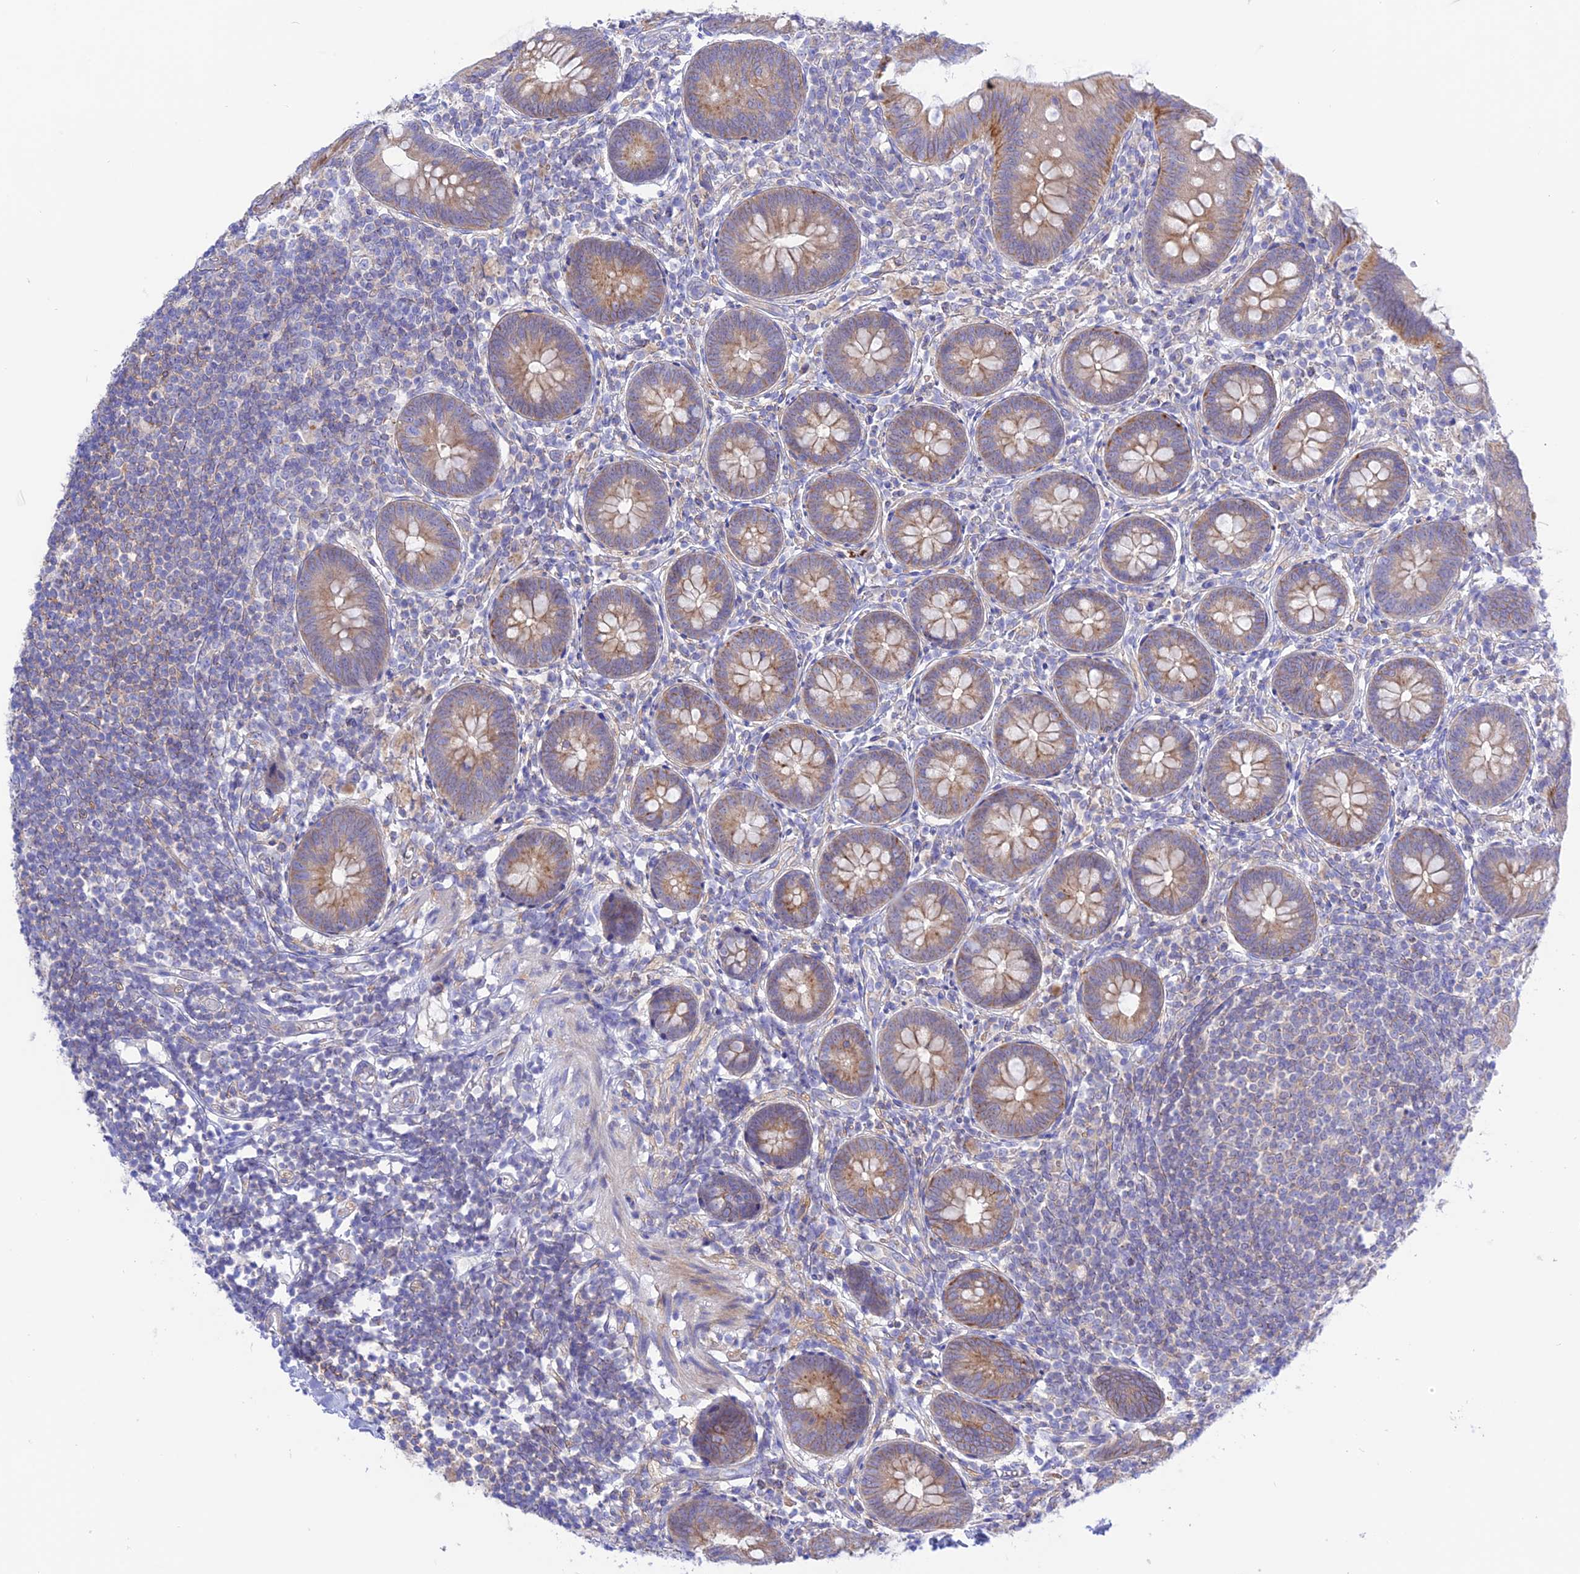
{"staining": {"intensity": "moderate", "quantity": "25%-75%", "location": "cytoplasmic/membranous"}, "tissue": "appendix", "cell_type": "Glandular cells", "image_type": "normal", "snomed": [{"axis": "morphology", "description": "Normal tissue, NOS"}, {"axis": "topography", "description": "Appendix"}], "caption": "Moderate cytoplasmic/membranous protein staining is present in approximately 25%-75% of glandular cells in appendix. (DAB = brown stain, brightfield microscopy at high magnification).", "gene": "CHSY3", "patient": {"sex": "female", "age": 62}}